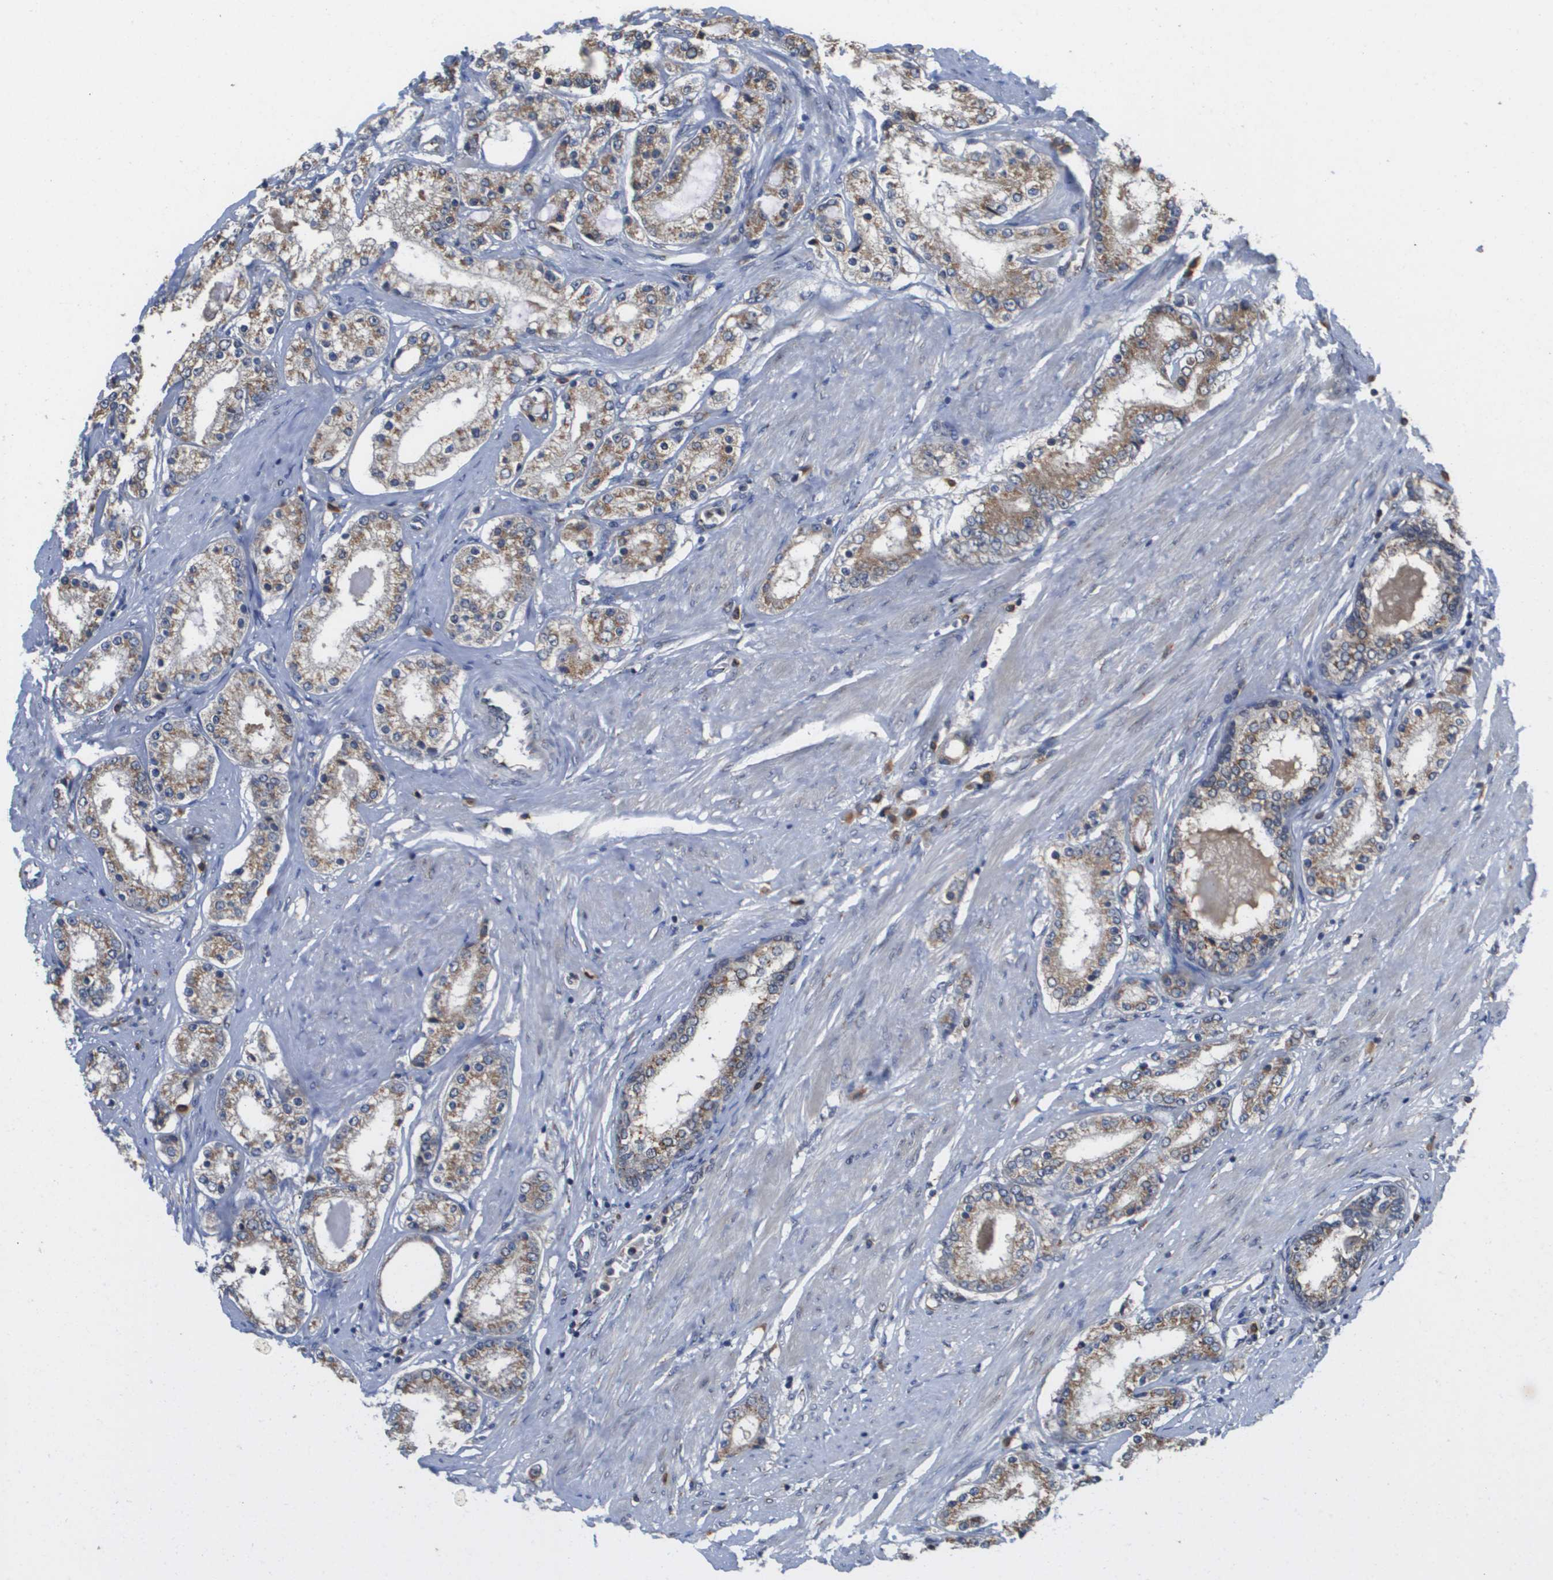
{"staining": {"intensity": "moderate", "quantity": ">75%", "location": "cytoplasmic/membranous"}, "tissue": "prostate cancer", "cell_type": "Tumor cells", "image_type": "cancer", "snomed": [{"axis": "morphology", "description": "Adenocarcinoma, Low grade"}, {"axis": "topography", "description": "Prostate"}], "caption": "Immunohistochemistry of human prostate cancer (low-grade adenocarcinoma) demonstrates medium levels of moderate cytoplasmic/membranous expression in about >75% of tumor cells.", "gene": "PCK1", "patient": {"sex": "male", "age": 63}}